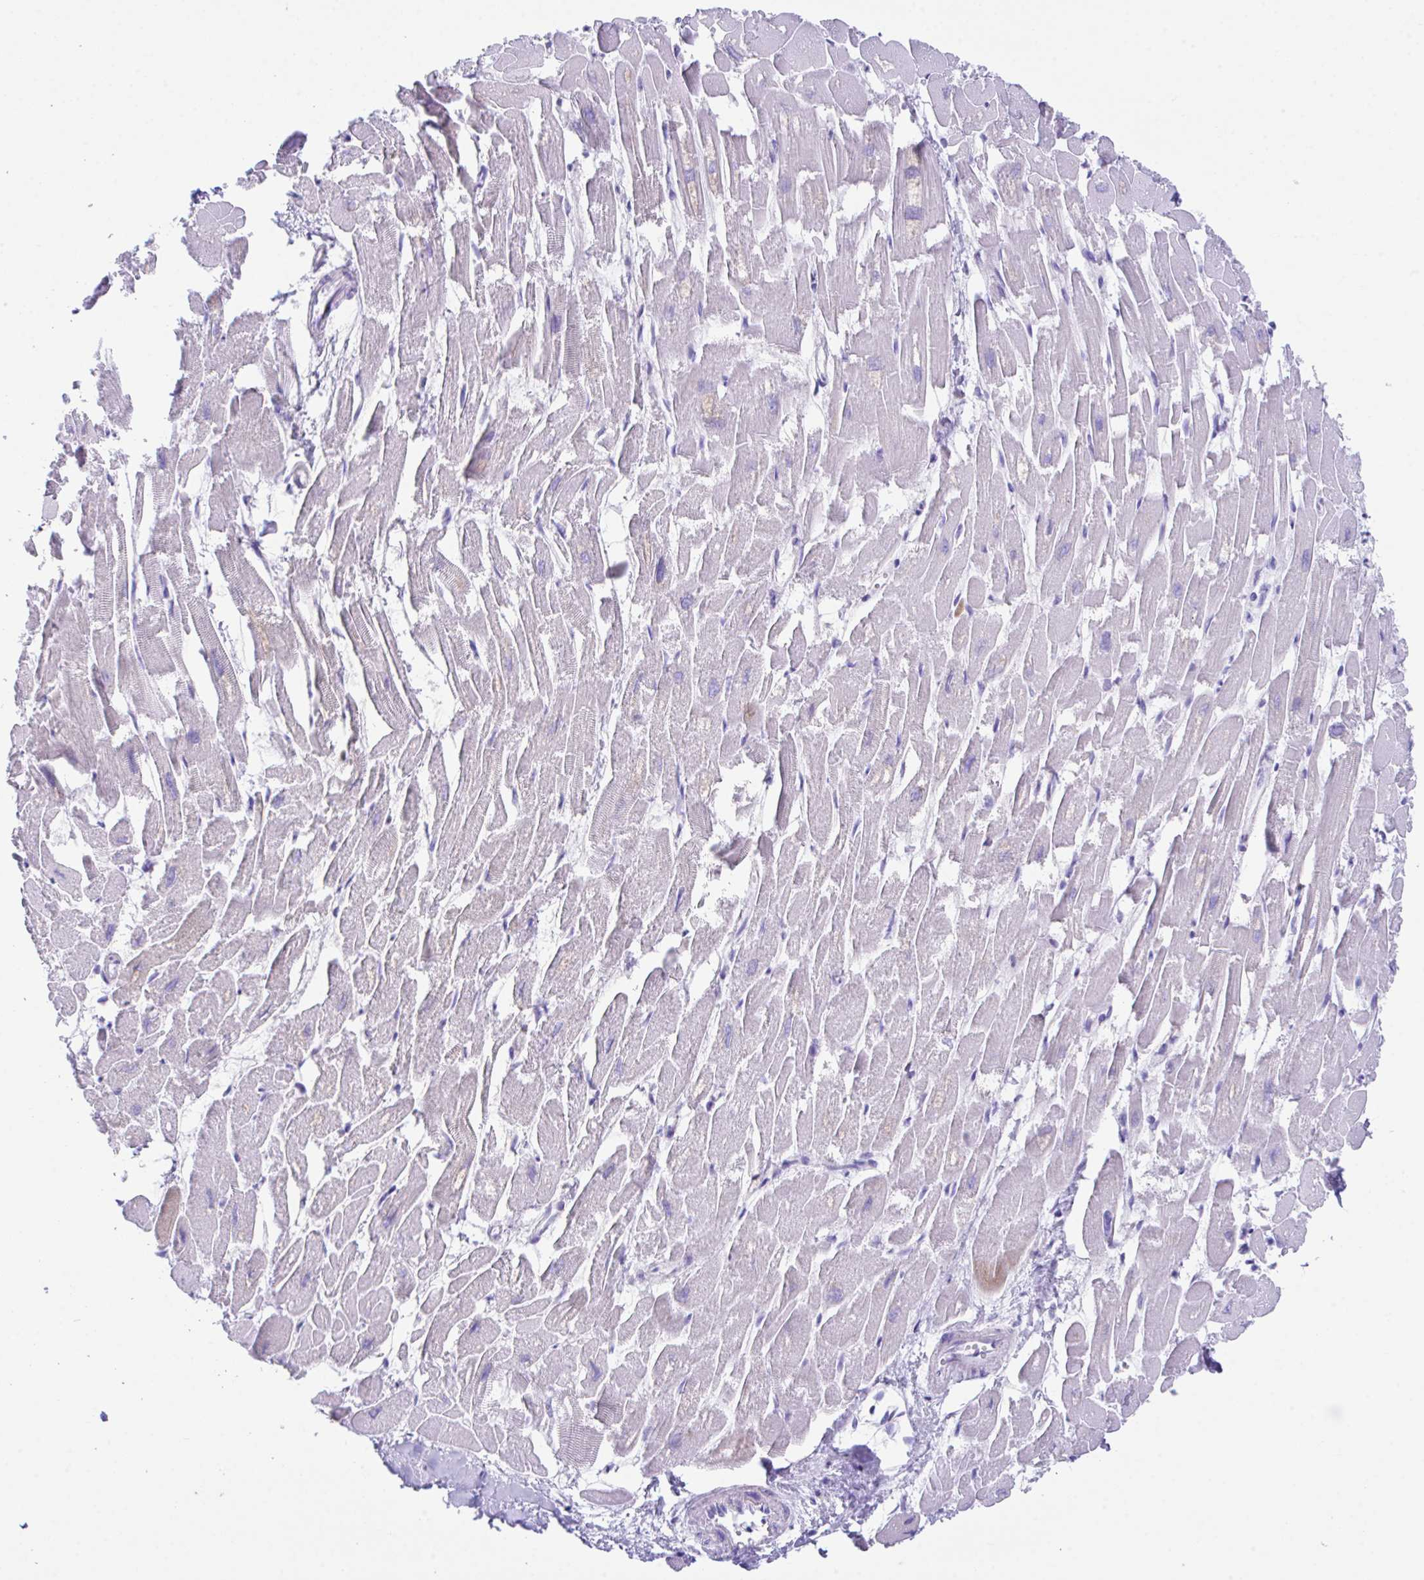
{"staining": {"intensity": "negative", "quantity": "none", "location": "none"}, "tissue": "heart muscle", "cell_type": "Cardiomyocytes", "image_type": "normal", "snomed": [{"axis": "morphology", "description": "Normal tissue, NOS"}, {"axis": "topography", "description": "Heart"}], "caption": "This is an immunohistochemistry (IHC) micrograph of normal heart muscle. There is no expression in cardiomyocytes.", "gene": "HOXB4", "patient": {"sex": "male", "age": 54}}